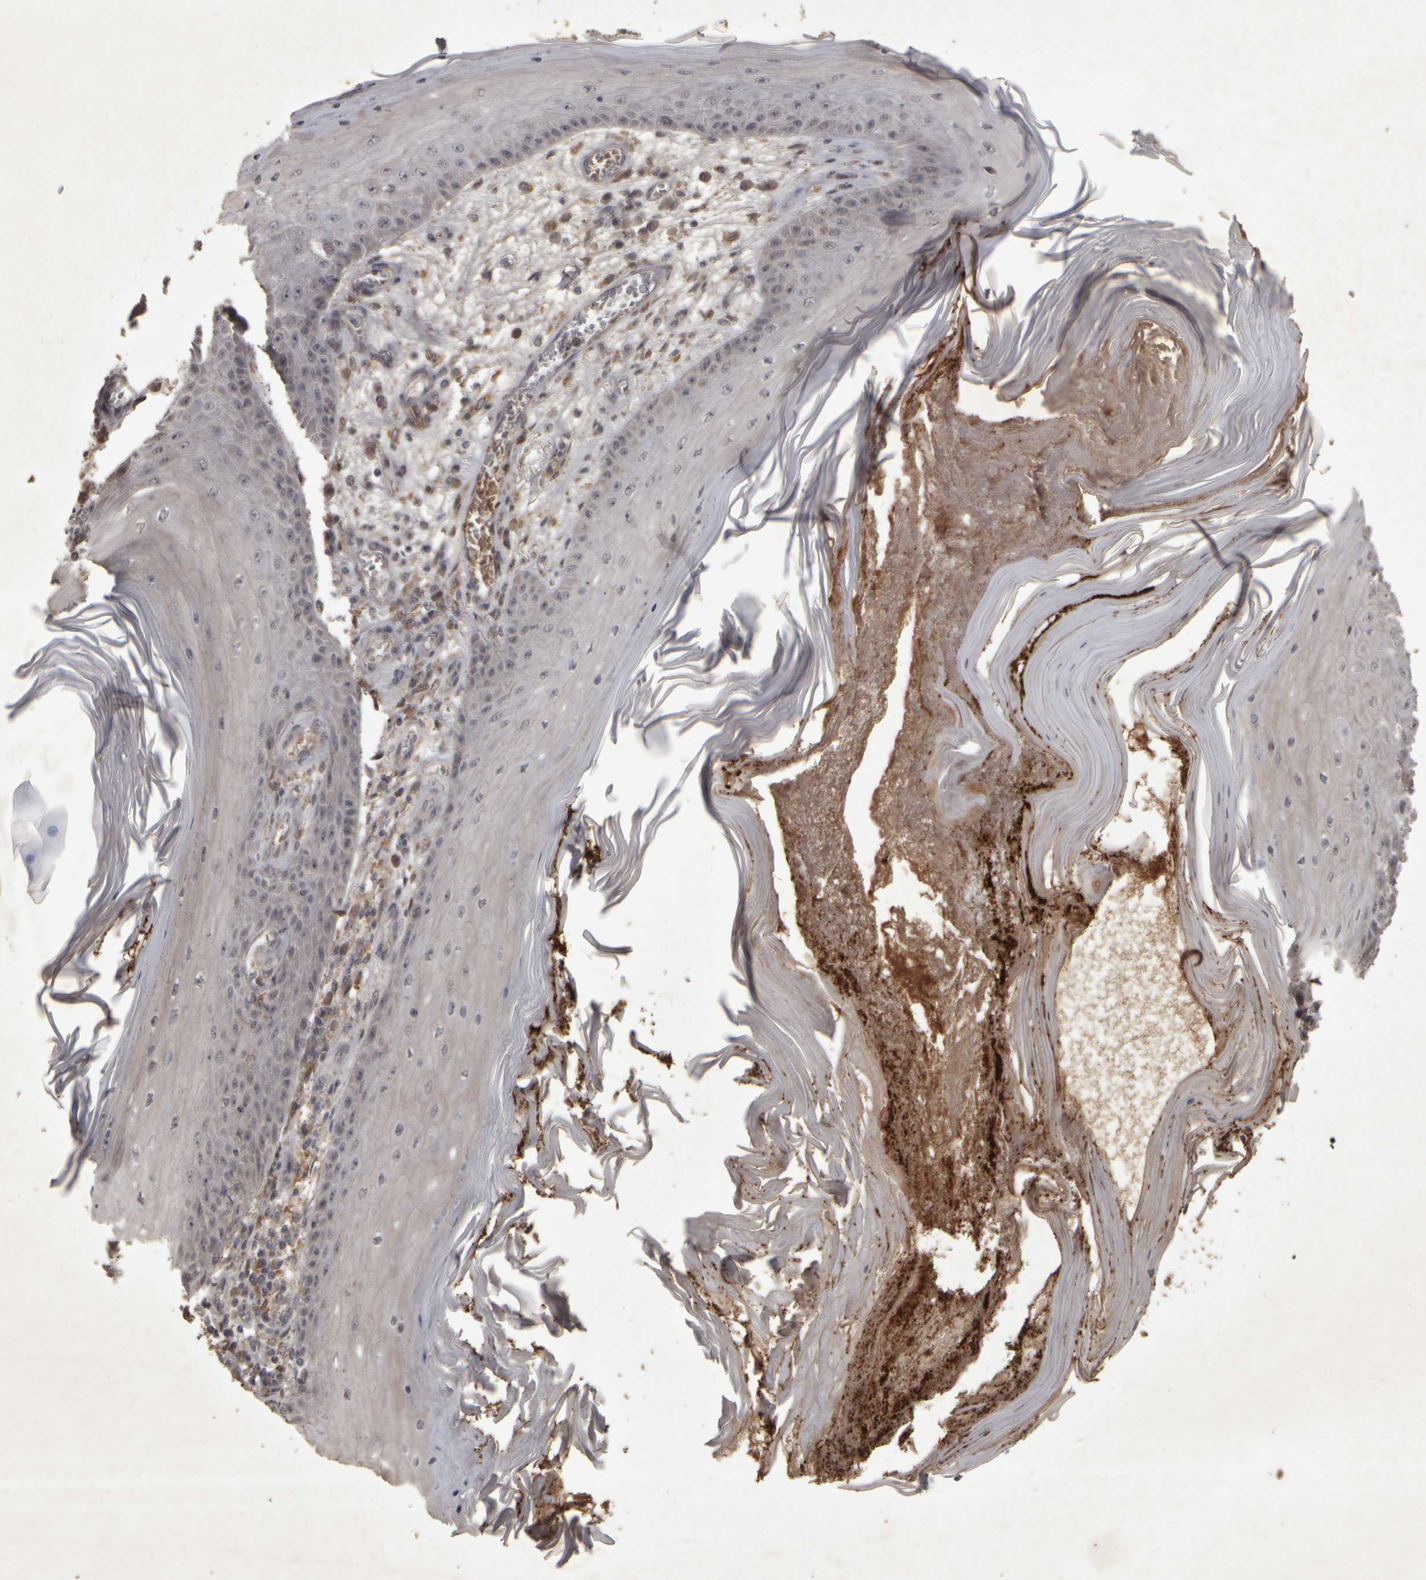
{"staining": {"intensity": "negative", "quantity": "none", "location": "none"}, "tissue": "skin cancer", "cell_type": "Tumor cells", "image_type": "cancer", "snomed": [{"axis": "morphology", "description": "Squamous cell carcinoma, NOS"}, {"axis": "topography", "description": "Skin"}], "caption": "A photomicrograph of human skin cancer is negative for staining in tumor cells.", "gene": "ACO1", "patient": {"sex": "female", "age": 73}}